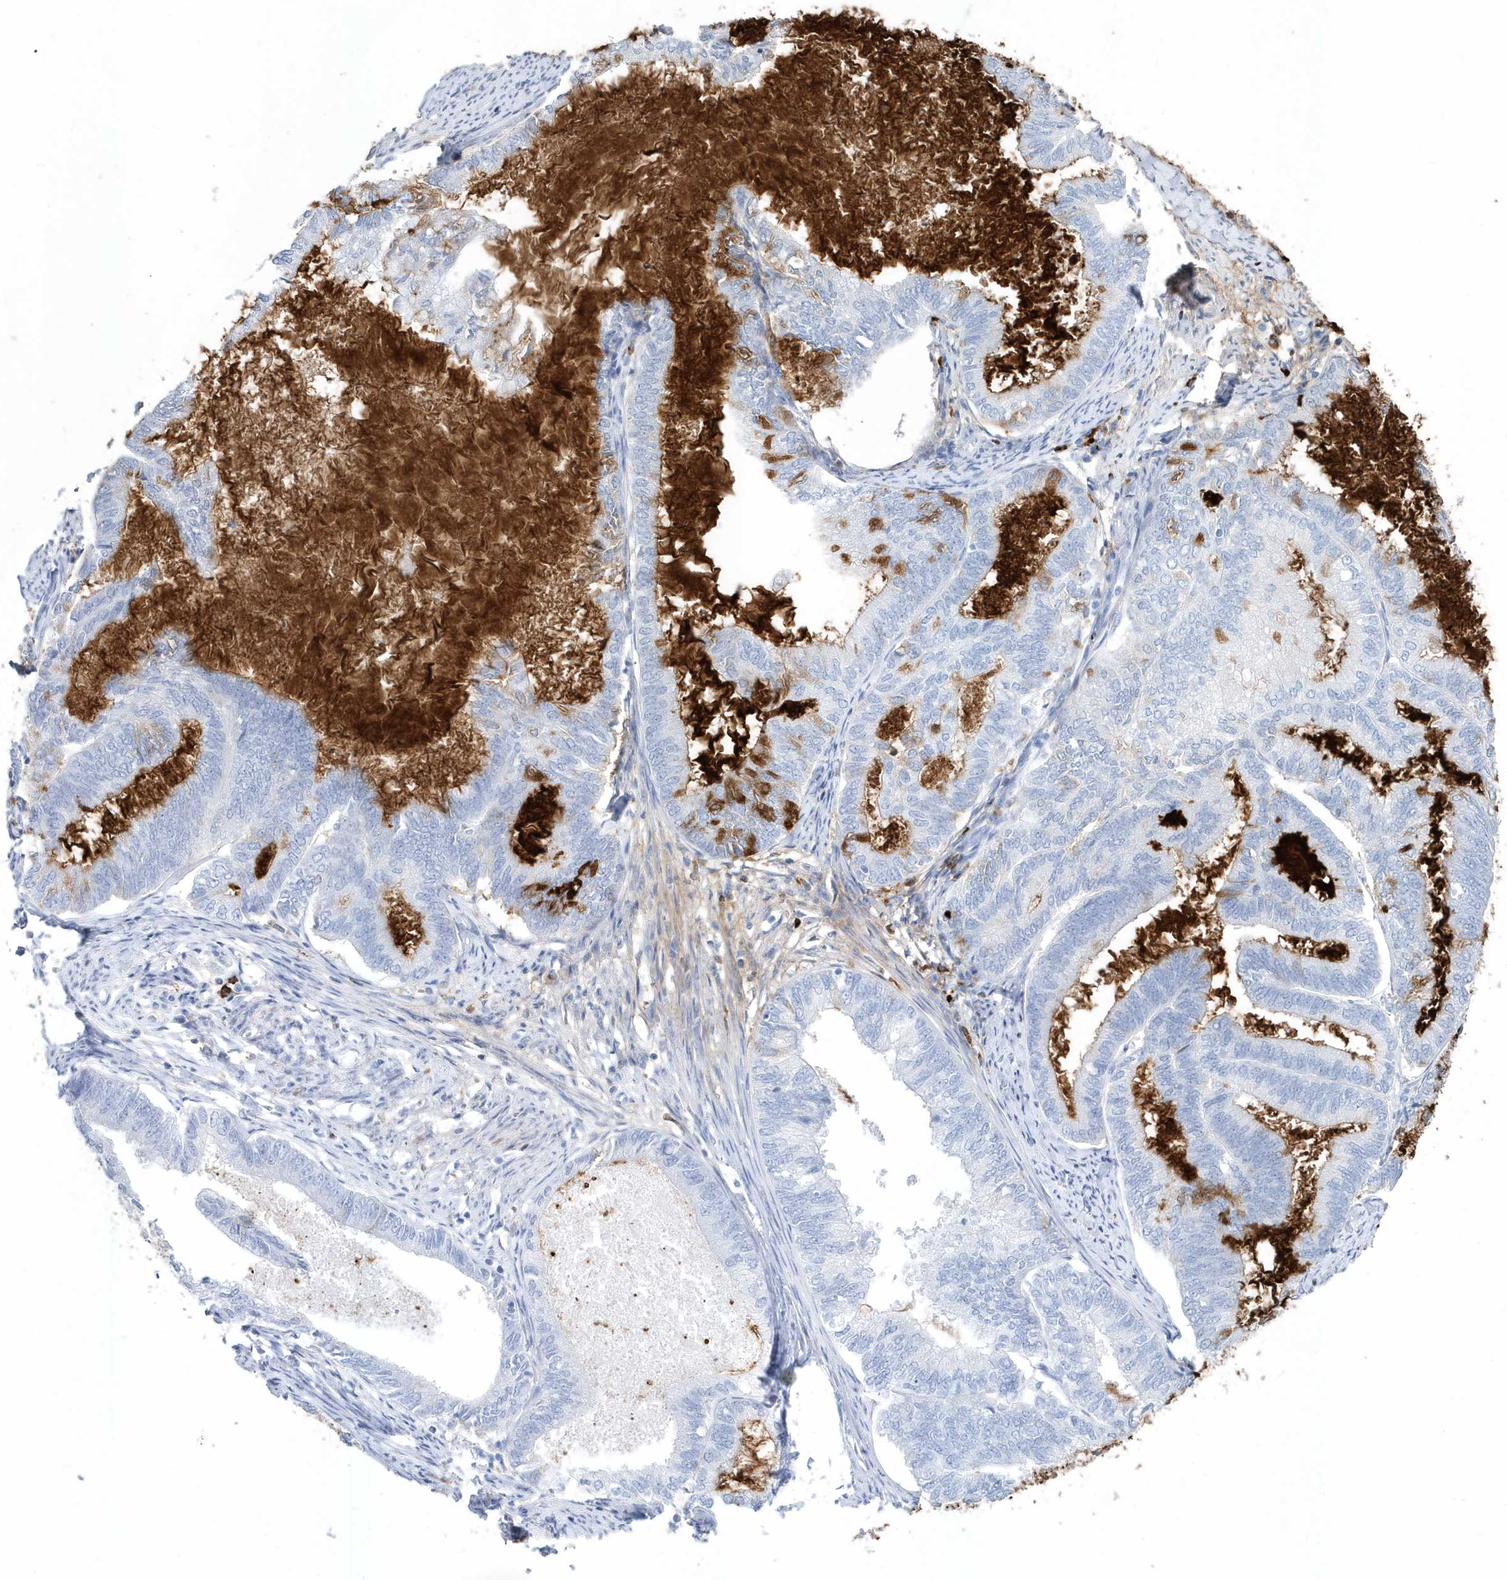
{"staining": {"intensity": "strong", "quantity": "<25%", "location": "cytoplasmic/membranous"}, "tissue": "endometrial cancer", "cell_type": "Tumor cells", "image_type": "cancer", "snomed": [{"axis": "morphology", "description": "Adenocarcinoma, NOS"}, {"axis": "topography", "description": "Endometrium"}], "caption": "Immunohistochemistry (IHC) histopathology image of human adenocarcinoma (endometrial) stained for a protein (brown), which displays medium levels of strong cytoplasmic/membranous positivity in about <25% of tumor cells.", "gene": "JCHAIN", "patient": {"sex": "female", "age": 86}}